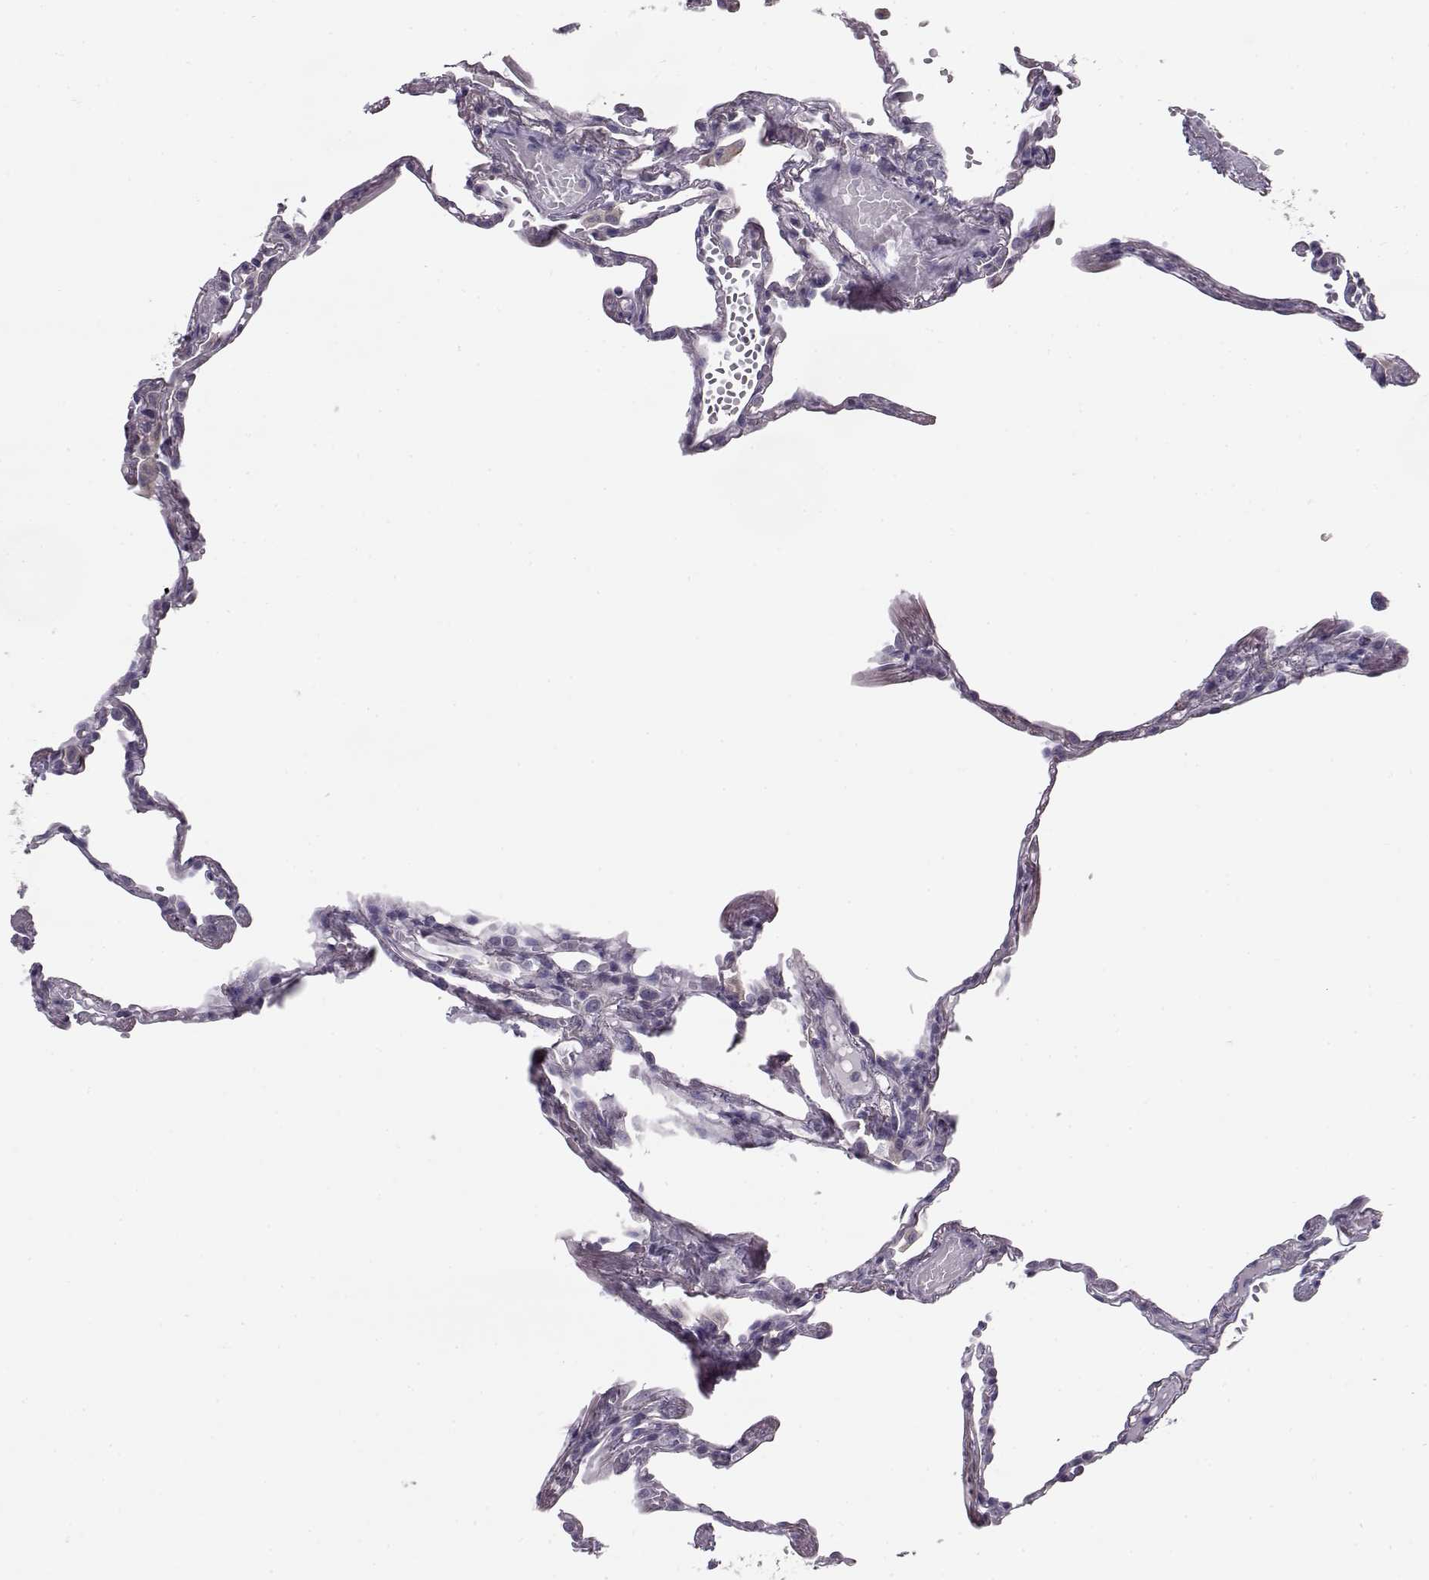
{"staining": {"intensity": "negative", "quantity": "none", "location": "none"}, "tissue": "lung", "cell_type": "Alveolar cells", "image_type": "normal", "snomed": [{"axis": "morphology", "description": "Normal tissue, NOS"}, {"axis": "topography", "description": "Lung"}], "caption": "IHC image of normal lung stained for a protein (brown), which reveals no positivity in alveolar cells.", "gene": "GRK1", "patient": {"sex": "male", "age": 78}}